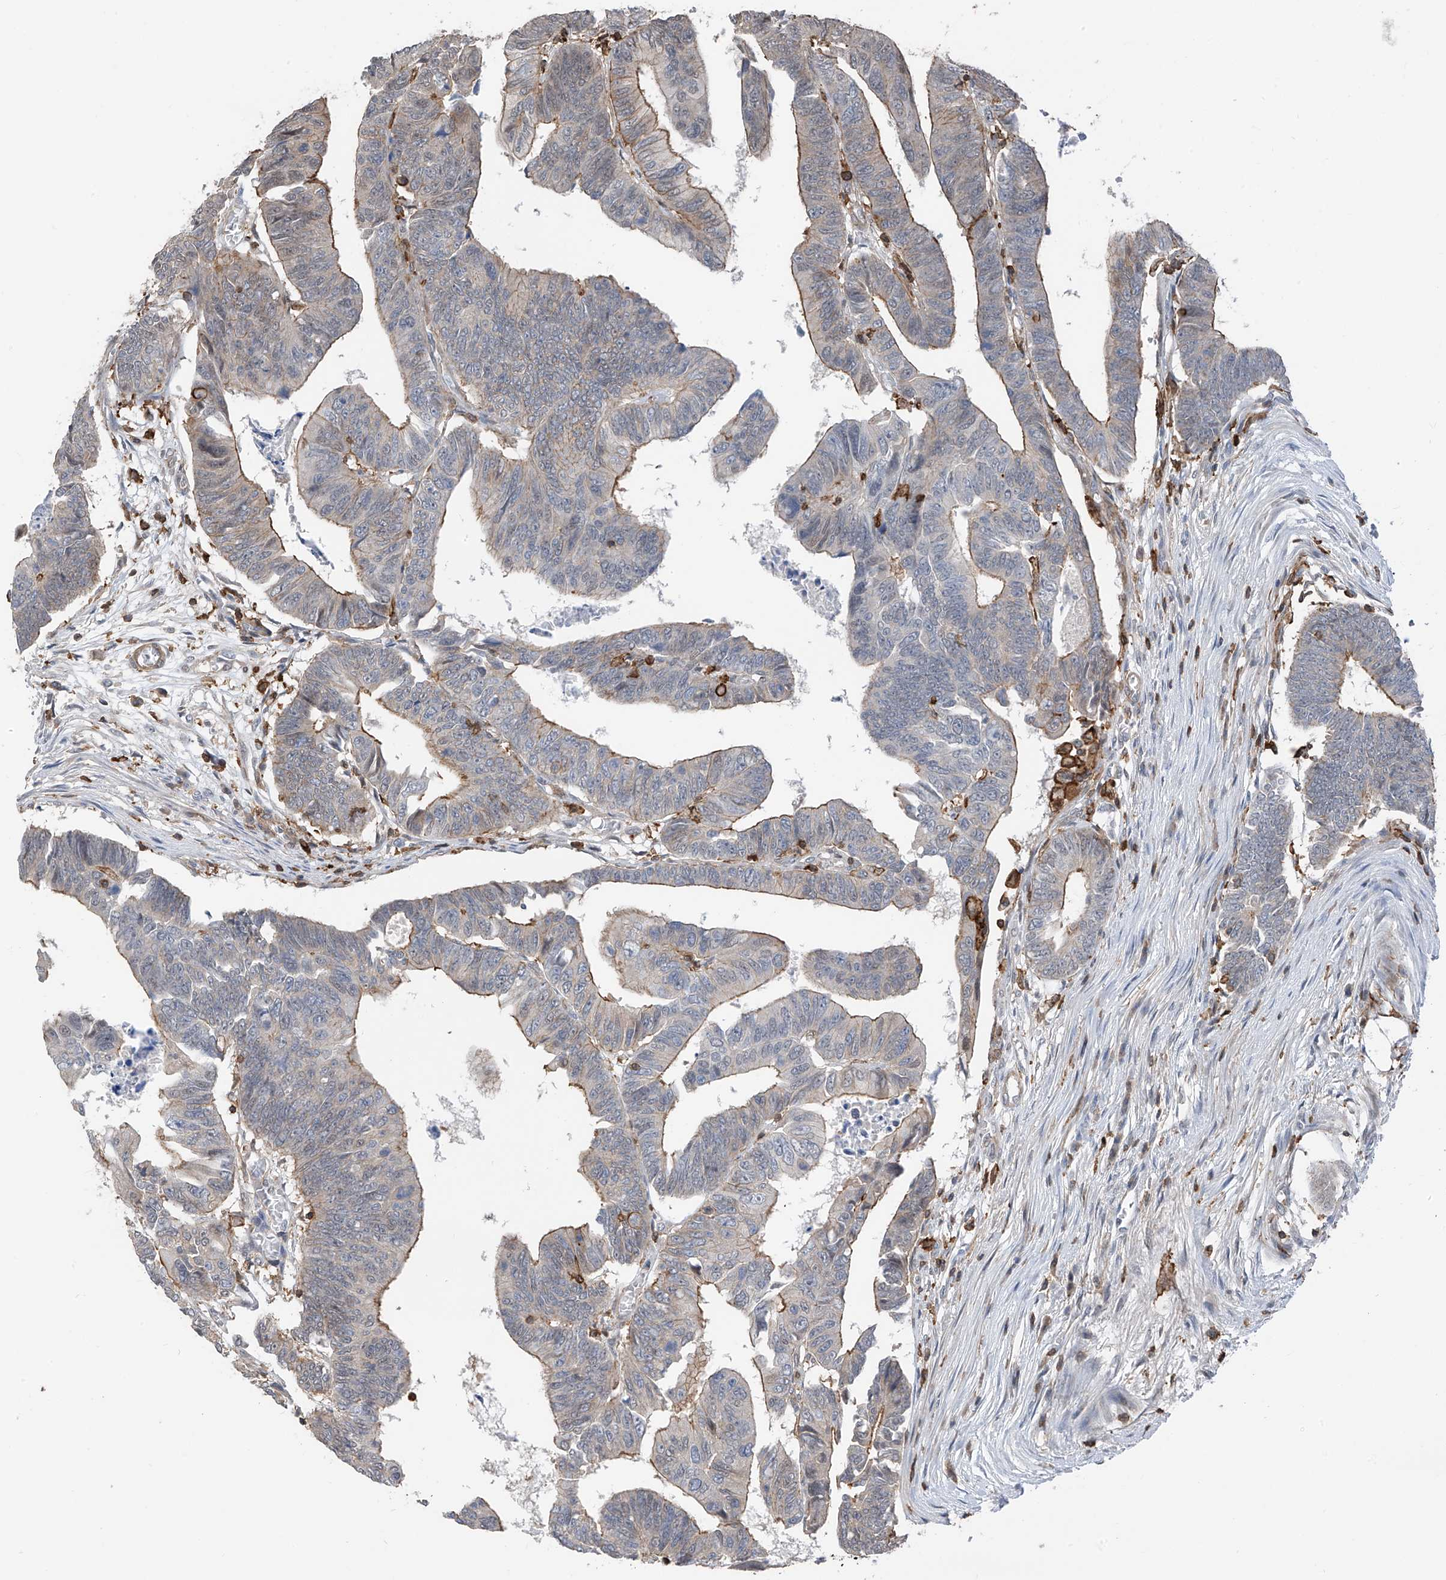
{"staining": {"intensity": "moderate", "quantity": "25%-75%", "location": "cytoplasmic/membranous"}, "tissue": "colorectal cancer", "cell_type": "Tumor cells", "image_type": "cancer", "snomed": [{"axis": "morphology", "description": "Adenocarcinoma, NOS"}, {"axis": "topography", "description": "Rectum"}], "caption": "Immunohistochemistry (IHC) of colorectal cancer exhibits medium levels of moderate cytoplasmic/membranous expression in about 25%-75% of tumor cells.", "gene": "MICAL1", "patient": {"sex": "female", "age": 65}}